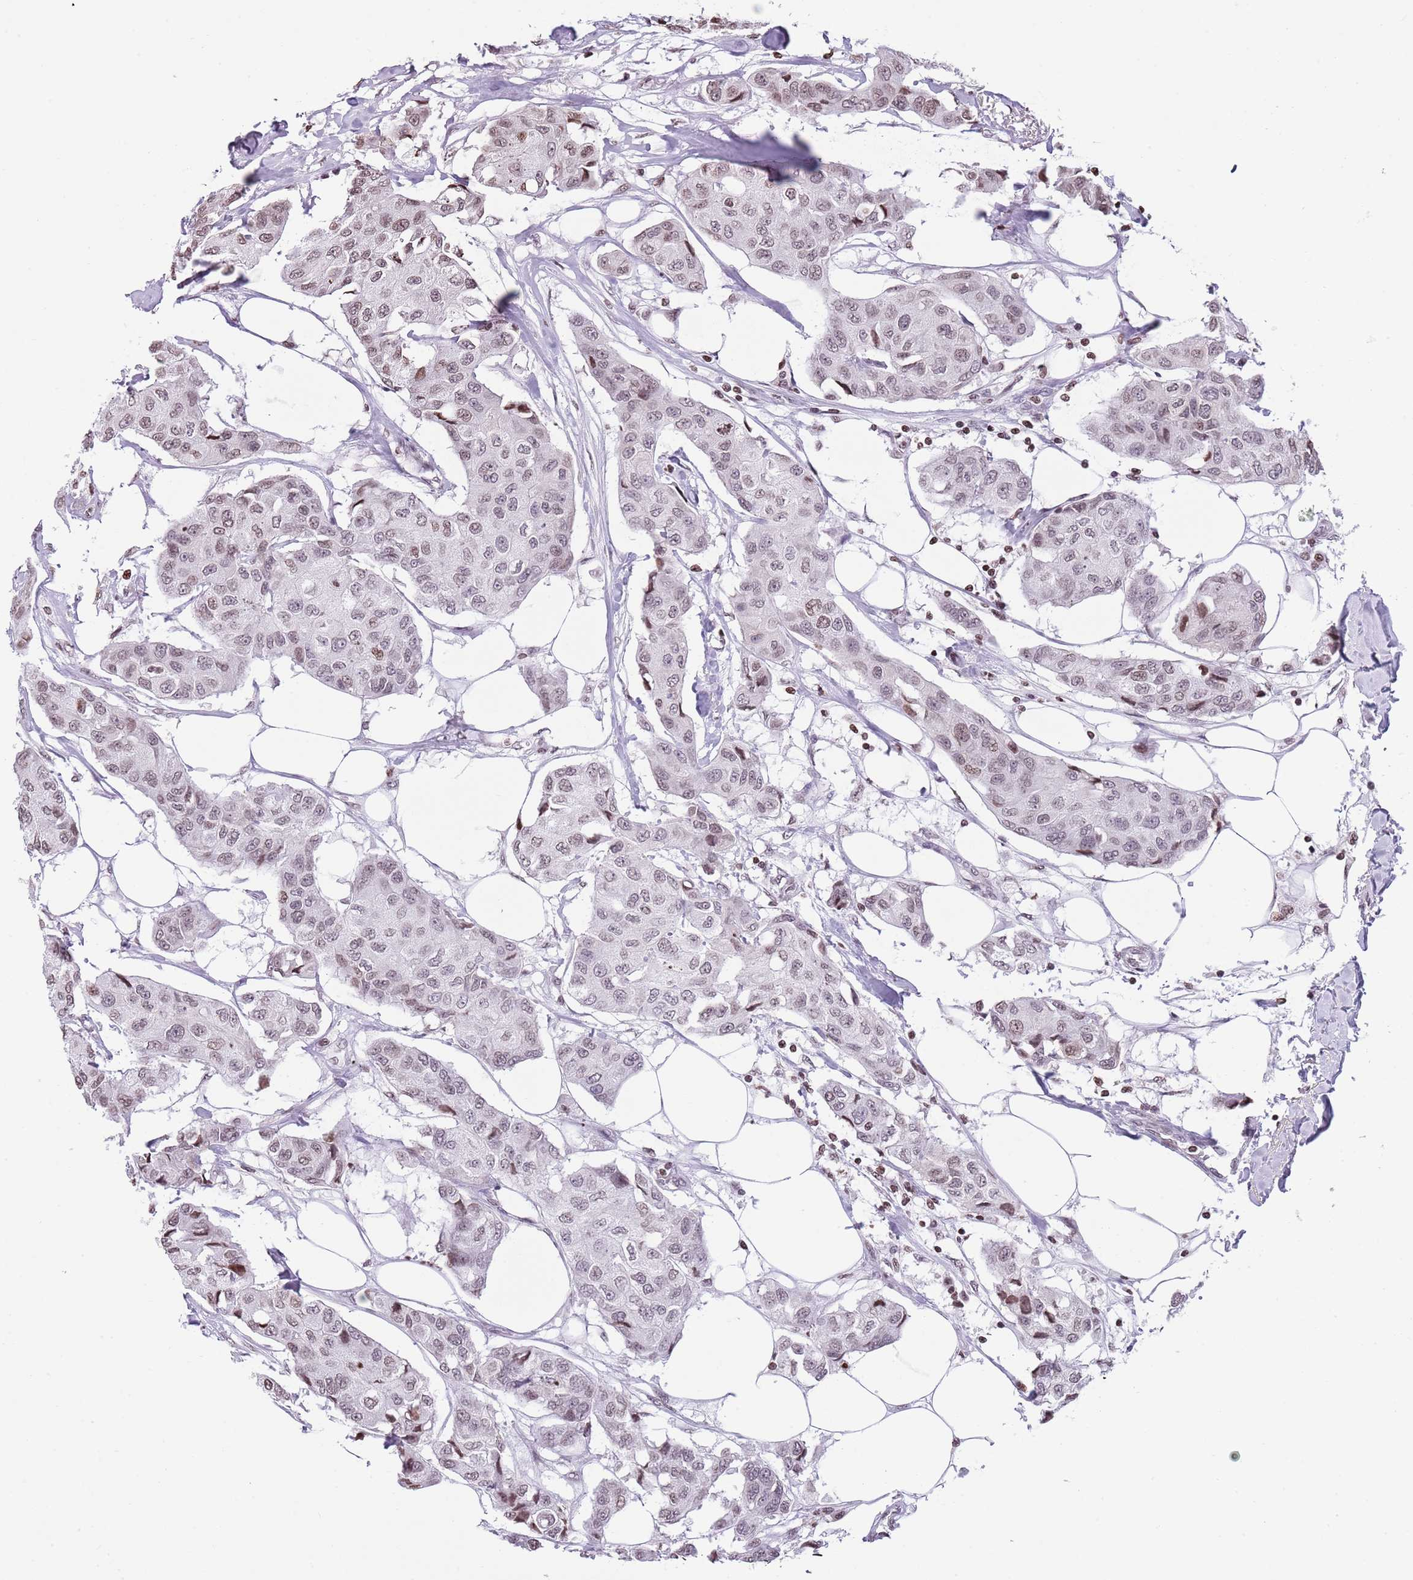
{"staining": {"intensity": "moderate", "quantity": "<25%", "location": "nuclear"}, "tissue": "breast cancer", "cell_type": "Tumor cells", "image_type": "cancer", "snomed": [{"axis": "morphology", "description": "Duct carcinoma"}, {"axis": "topography", "description": "Breast"}], "caption": "Moderate nuclear positivity is seen in approximately <25% of tumor cells in infiltrating ductal carcinoma (breast).", "gene": "KPNA3", "patient": {"sex": "female", "age": 80}}